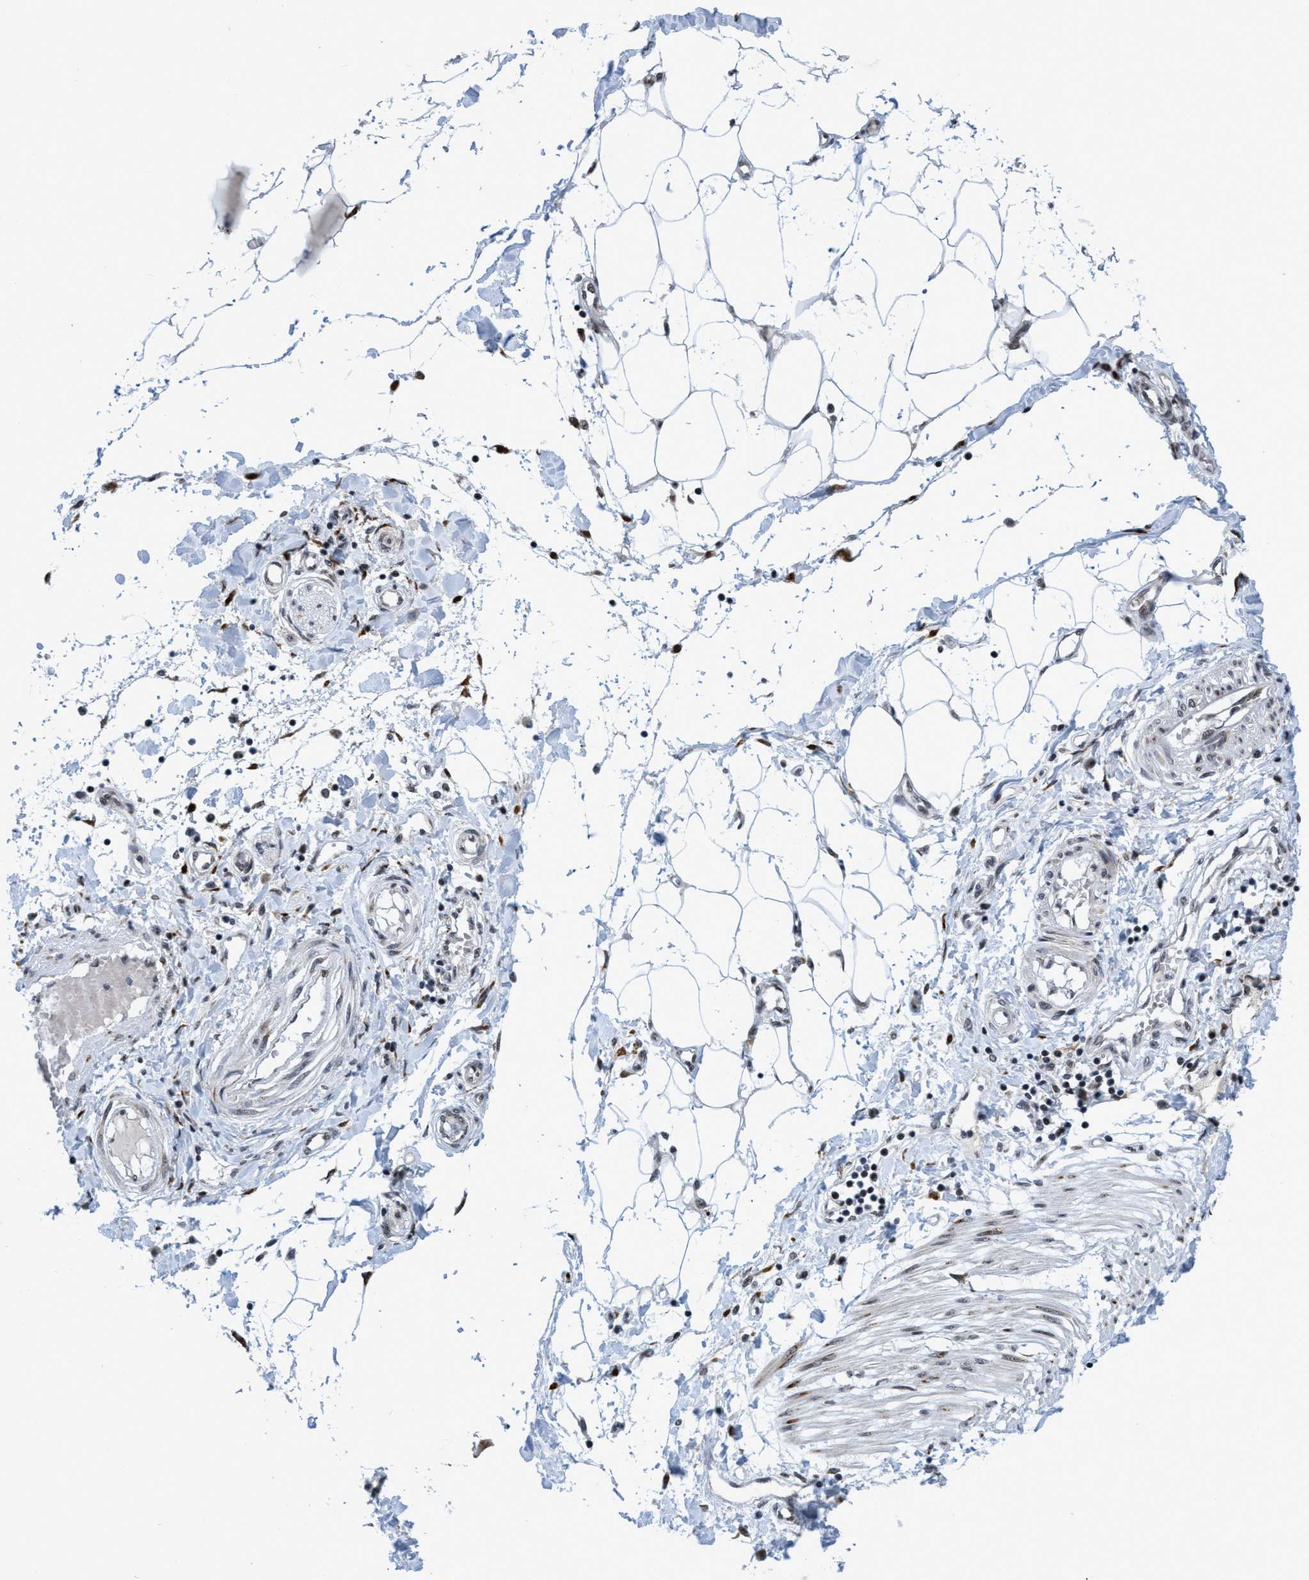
{"staining": {"intensity": "moderate", "quantity": ">75%", "location": "nuclear"}, "tissue": "adipose tissue", "cell_type": "Adipocytes", "image_type": "normal", "snomed": [{"axis": "morphology", "description": "Normal tissue, NOS"}, {"axis": "morphology", "description": "Adenocarcinoma, NOS"}, {"axis": "topography", "description": "Colon"}, {"axis": "topography", "description": "Peripheral nerve tissue"}], "caption": "Brown immunohistochemical staining in unremarkable human adipose tissue shows moderate nuclear staining in about >75% of adipocytes.", "gene": "GLT6D1", "patient": {"sex": "male", "age": 14}}